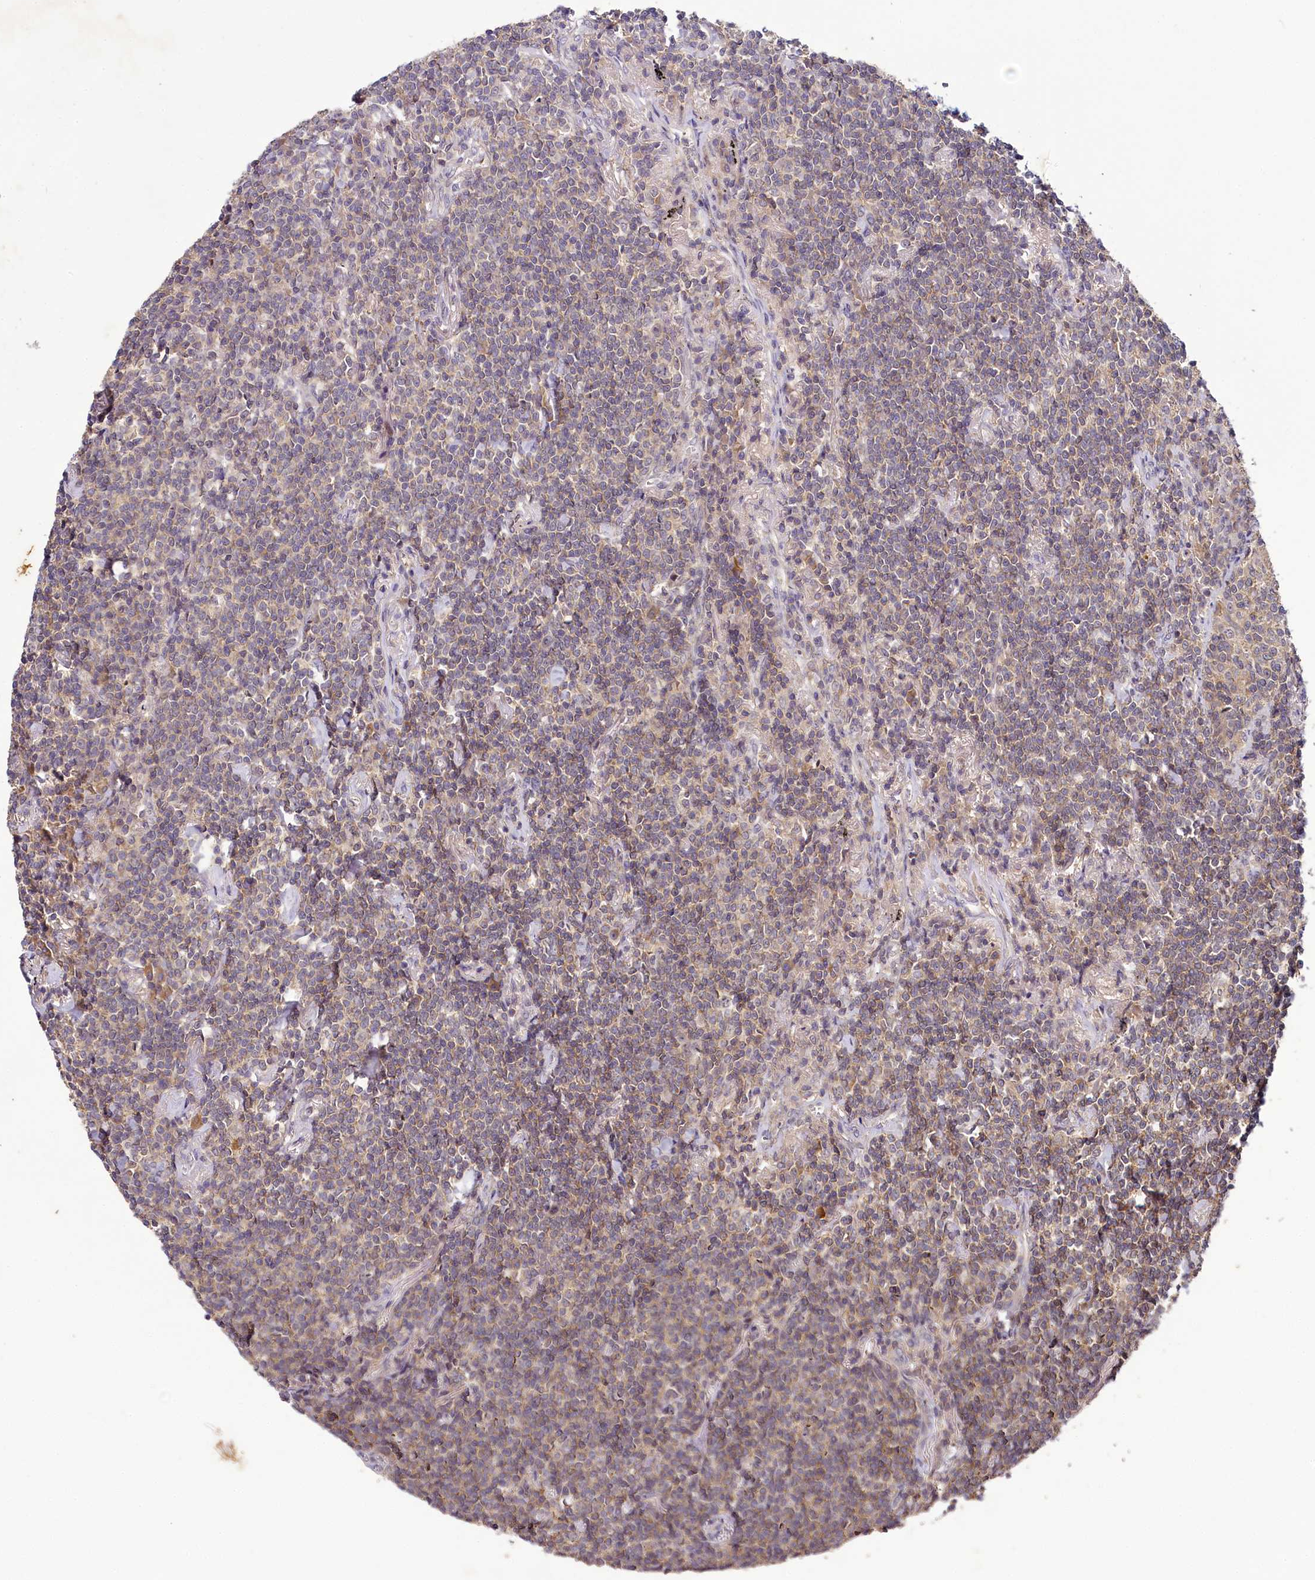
{"staining": {"intensity": "weak", "quantity": "25%-75%", "location": "cytoplasmic/membranous"}, "tissue": "lymphoma", "cell_type": "Tumor cells", "image_type": "cancer", "snomed": [{"axis": "morphology", "description": "Malignant lymphoma, non-Hodgkin's type, Low grade"}, {"axis": "topography", "description": "Lung"}], "caption": "The histopathology image shows a brown stain indicating the presence of a protein in the cytoplasmic/membranous of tumor cells in lymphoma.", "gene": "TMEM39A", "patient": {"sex": "female", "age": 71}}